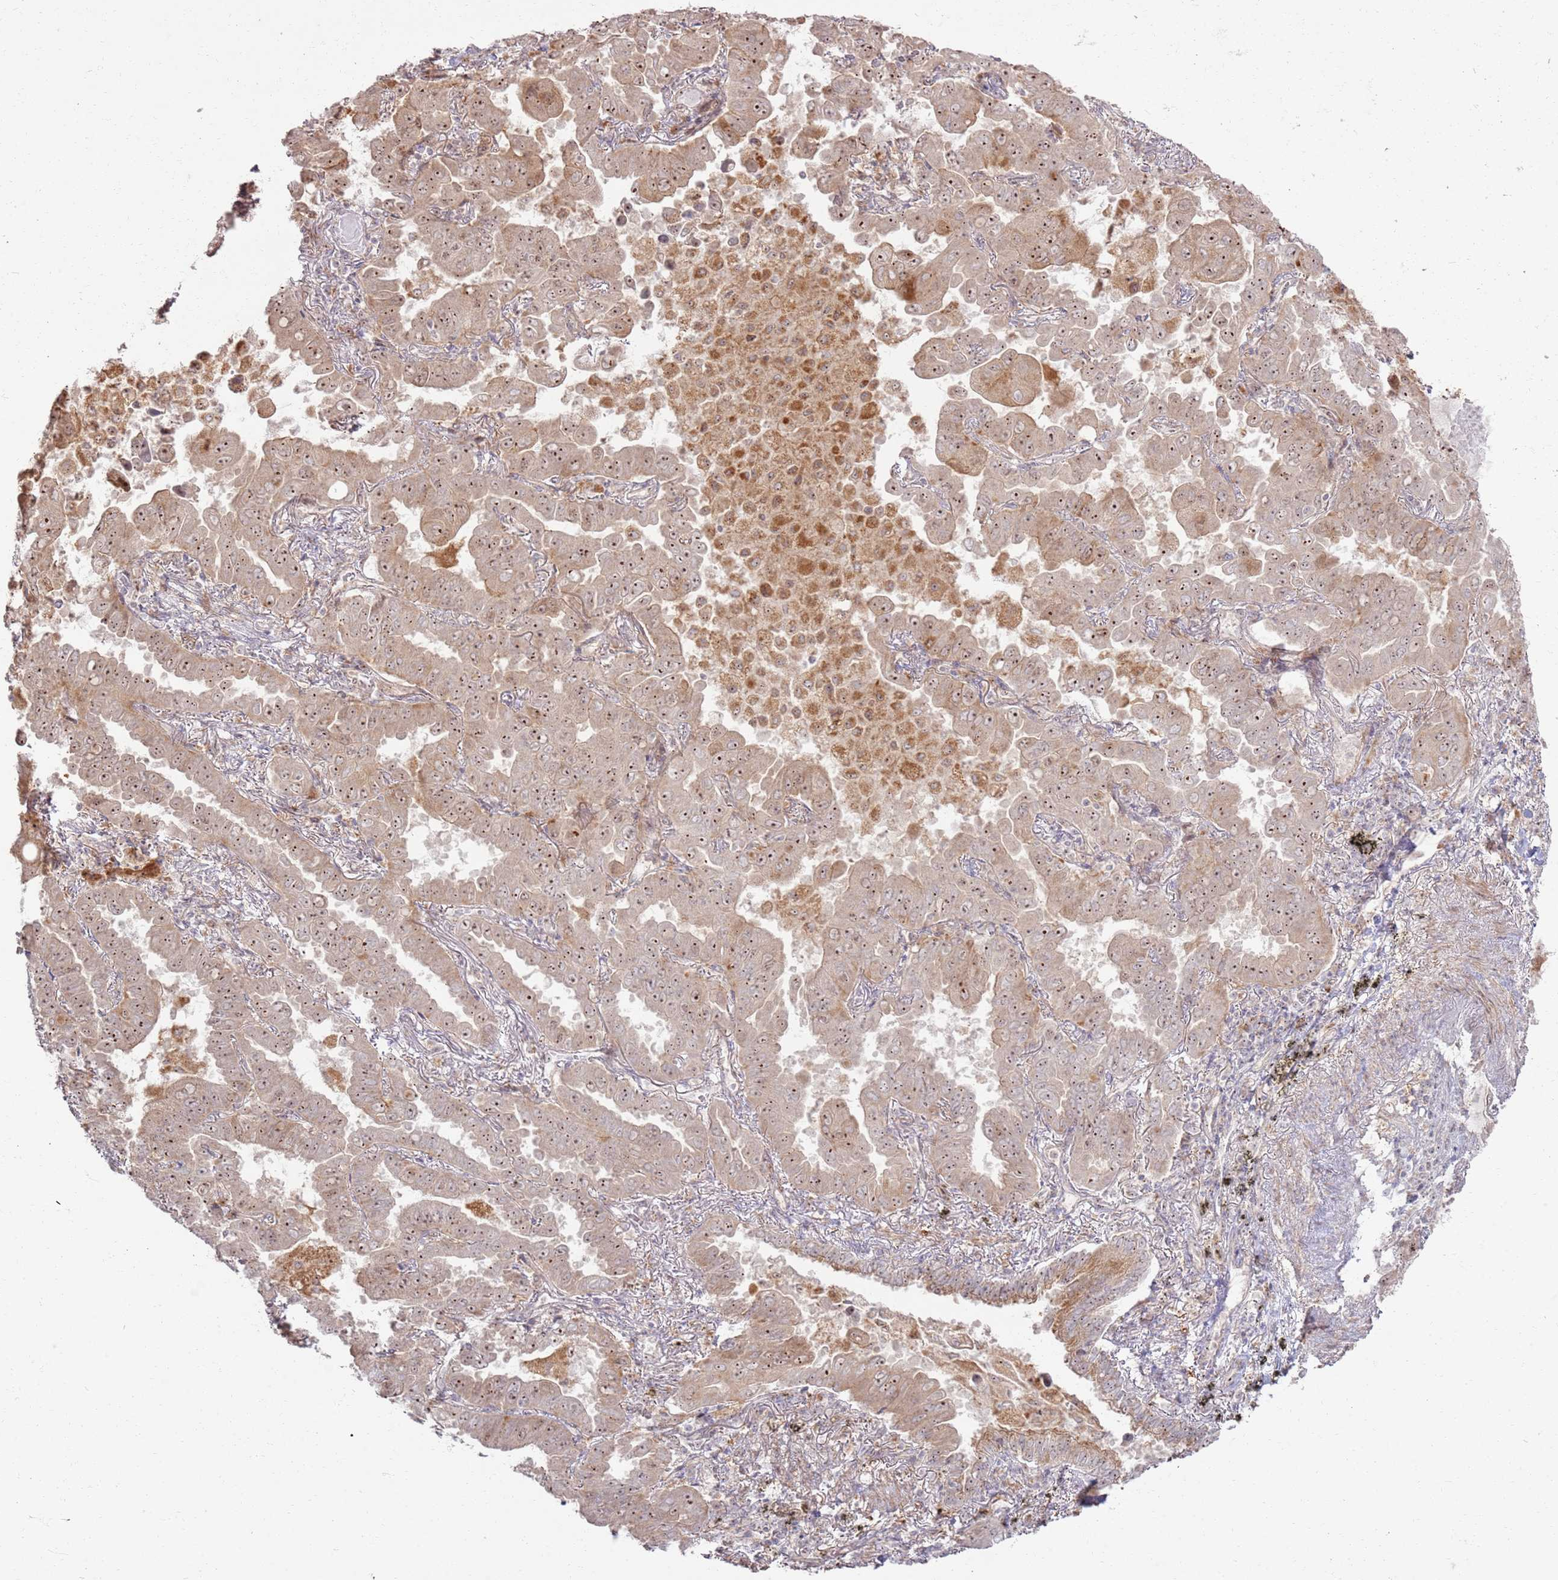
{"staining": {"intensity": "strong", "quantity": "25%-75%", "location": "nuclear"}, "tissue": "lung cancer", "cell_type": "Tumor cells", "image_type": "cancer", "snomed": [{"axis": "morphology", "description": "Adenocarcinoma, NOS"}, {"axis": "topography", "description": "Lung"}], "caption": "This photomicrograph exhibits immunohistochemistry (IHC) staining of human lung cancer, with high strong nuclear staining in approximately 25%-75% of tumor cells.", "gene": "CNPY1", "patient": {"sex": "male", "age": 64}}